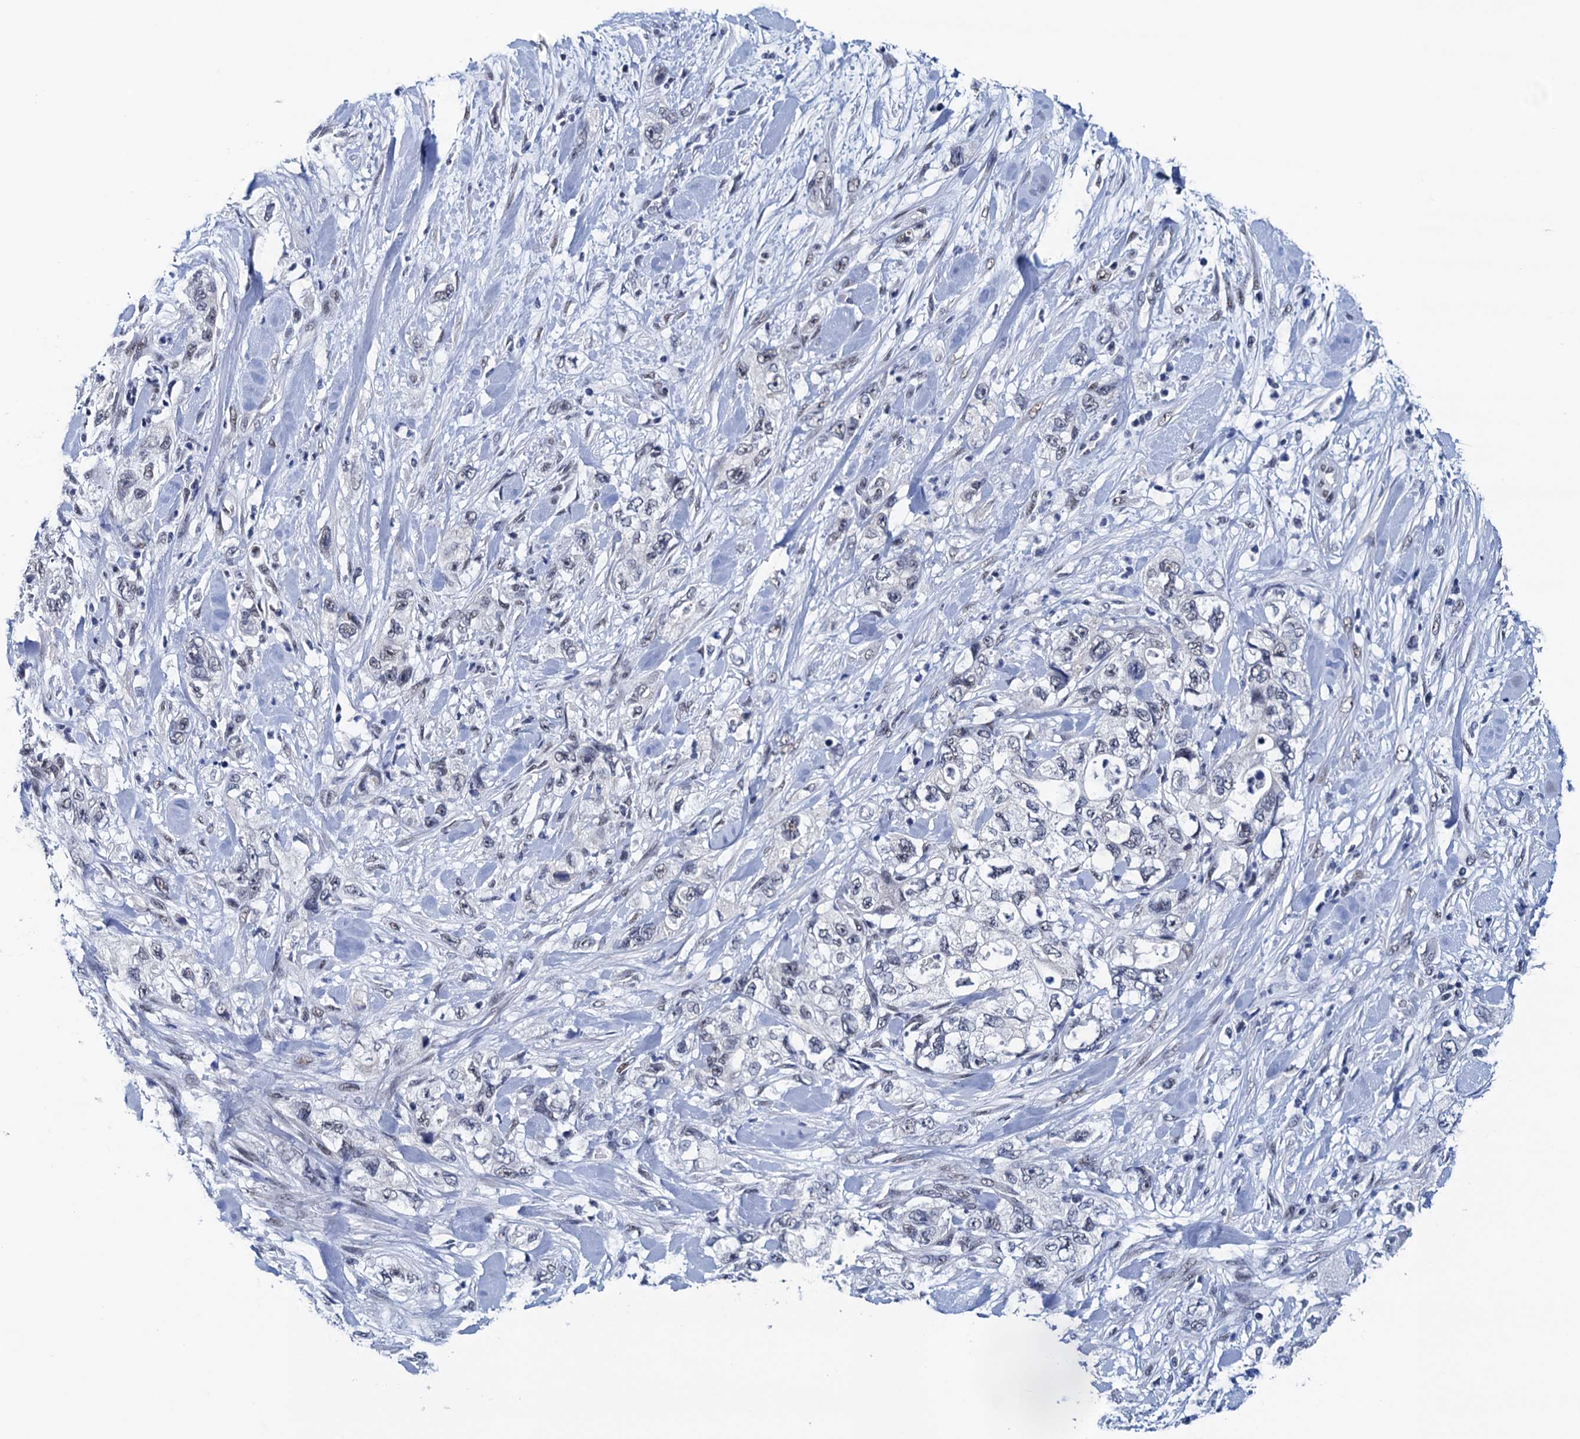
{"staining": {"intensity": "negative", "quantity": "none", "location": "none"}, "tissue": "pancreatic cancer", "cell_type": "Tumor cells", "image_type": "cancer", "snomed": [{"axis": "morphology", "description": "Adenocarcinoma, NOS"}, {"axis": "topography", "description": "Pancreas"}], "caption": "This image is of pancreatic adenocarcinoma stained with immunohistochemistry to label a protein in brown with the nuclei are counter-stained blue. There is no positivity in tumor cells. (DAB immunohistochemistry (IHC) with hematoxylin counter stain).", "gene": "FNBP4", "patient": {"sex": "female", "age": 73}}